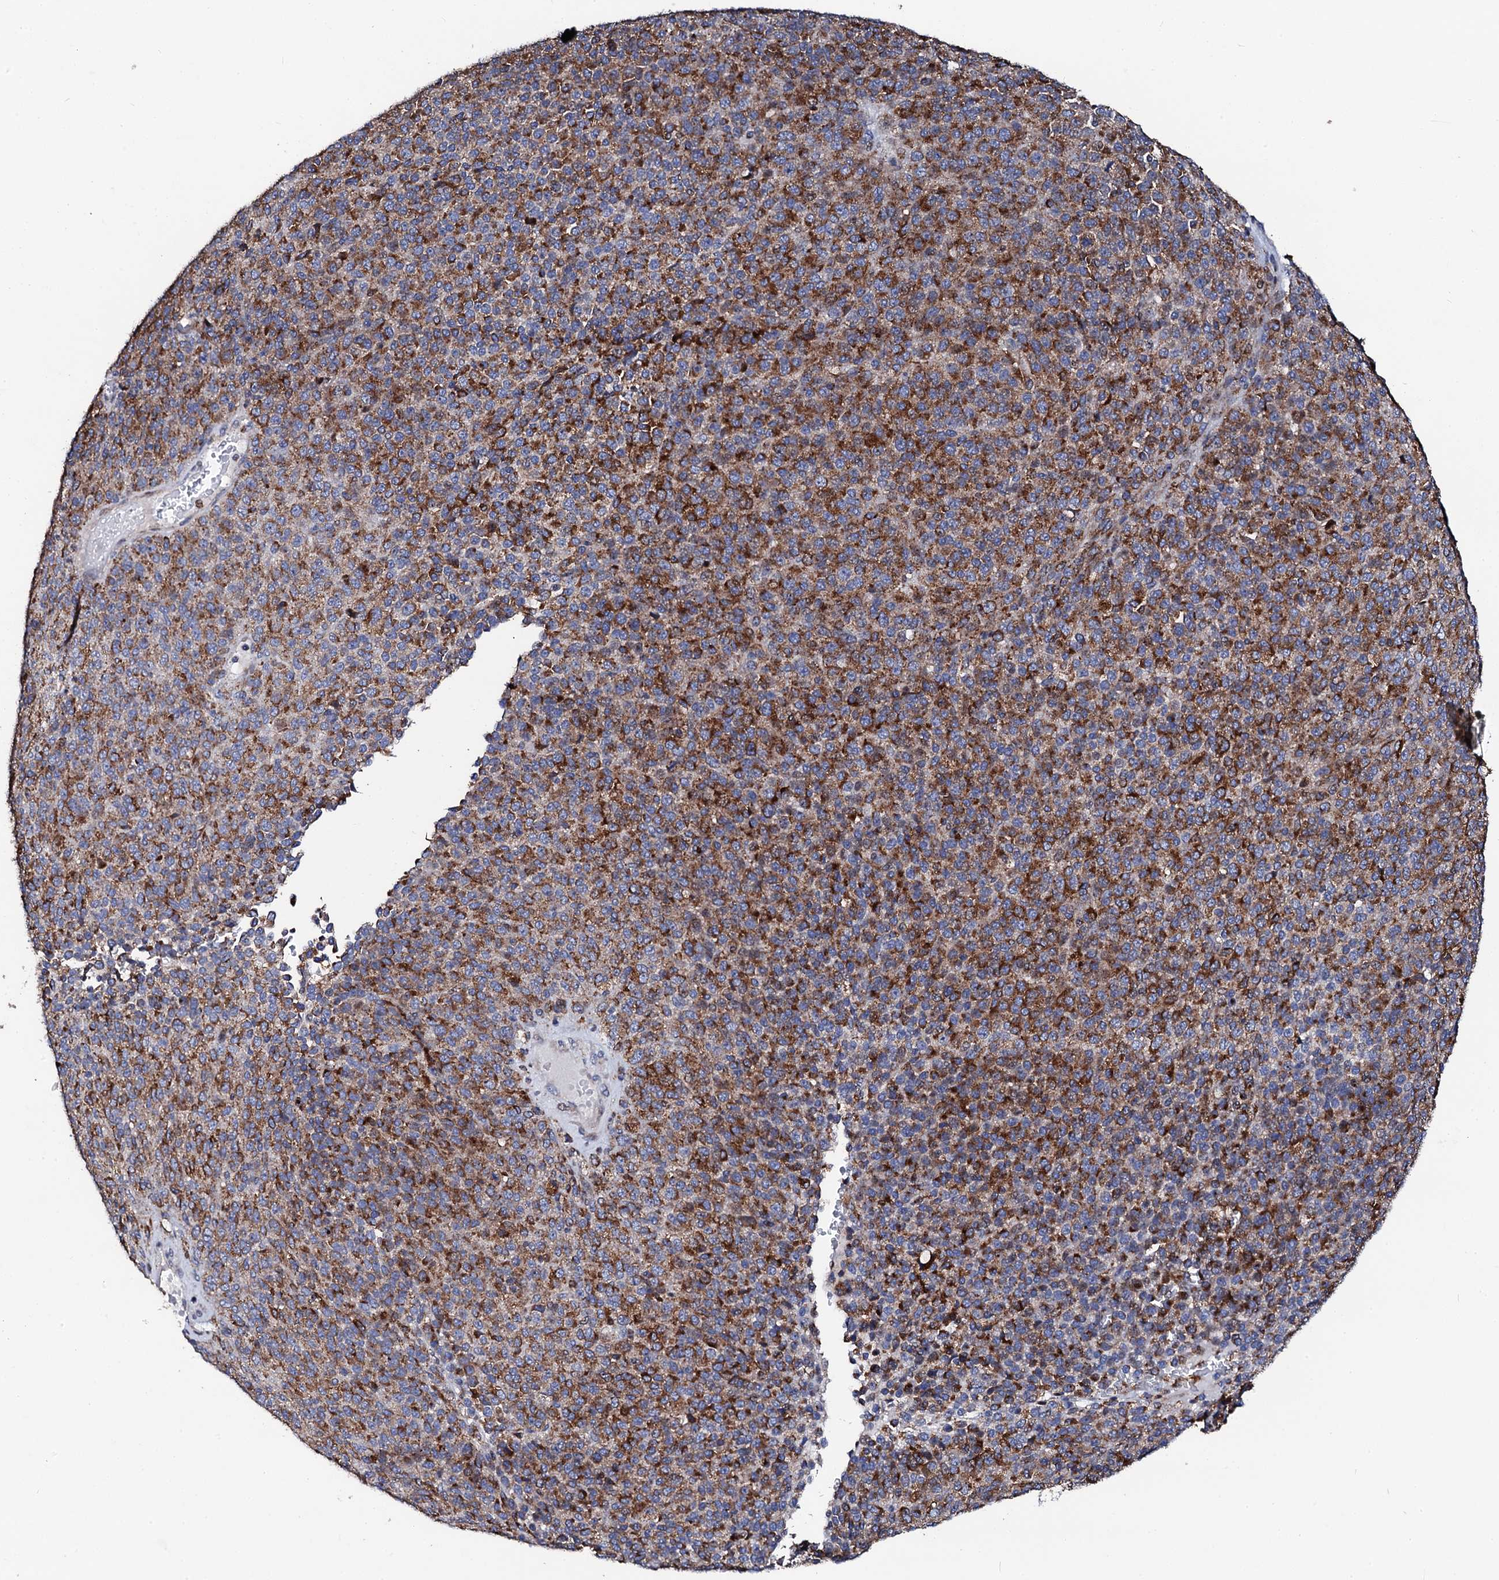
{"staining": {"intensity": "strong", "quantity": ">75%", "location": "cytoplasmic/membranous"}, "tissue": "melanoma", "cell_type": "Tumor cells", "image_type": "cancer", "snomed": [{"axis": "morphology", "description": "Malignant melanoma, Metastatic site"}, {"axis": "topography", "description": "Brain"}], "caption": "Protein staining reveals strong cytoplasmic/membranous expression in about >75% of tumor cells in melanoma.", "gene": "TCIRG1", "patient": {"sex": "female", "age": 56}}